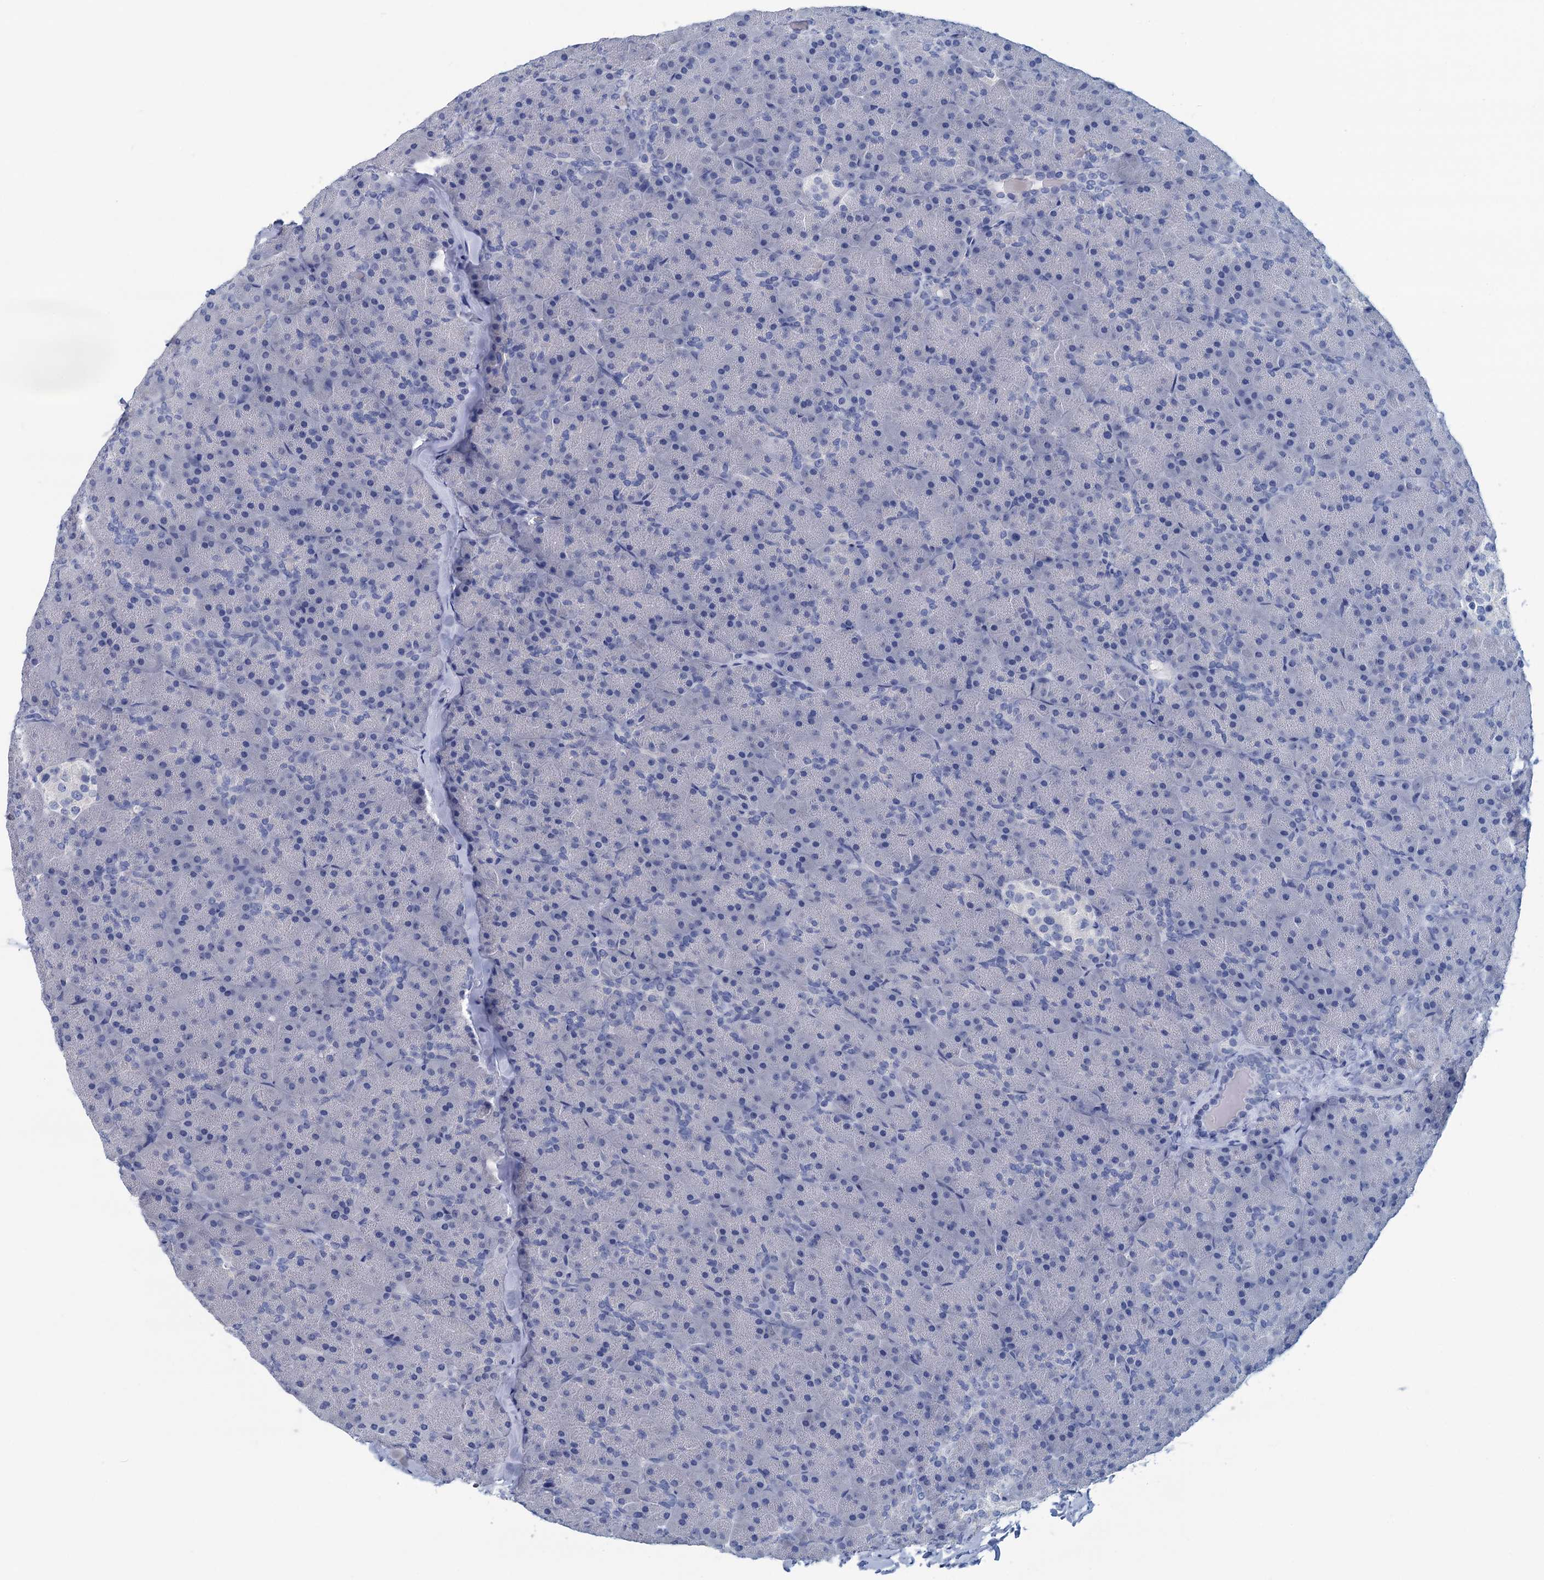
{"staining": {"intensity": "negative", "quantity": "none", "location": "none"}, "tissue": "pancreas", "cell_type": "Exocrine glandular cells", "image_type": "normal", "snomed": [{"axis": "morphology", "description": "Normal tissue, NOS"}, {"axis": "topography", "description": "Pancreas"}], "caption": "IHC micrograph of unremarkable human pancreas stained for a protein (brown), which exhibits no expression in exocrine glandular cells.", "gene": "MYOZ3", "patient": {"sex": "male", "age": 36}}